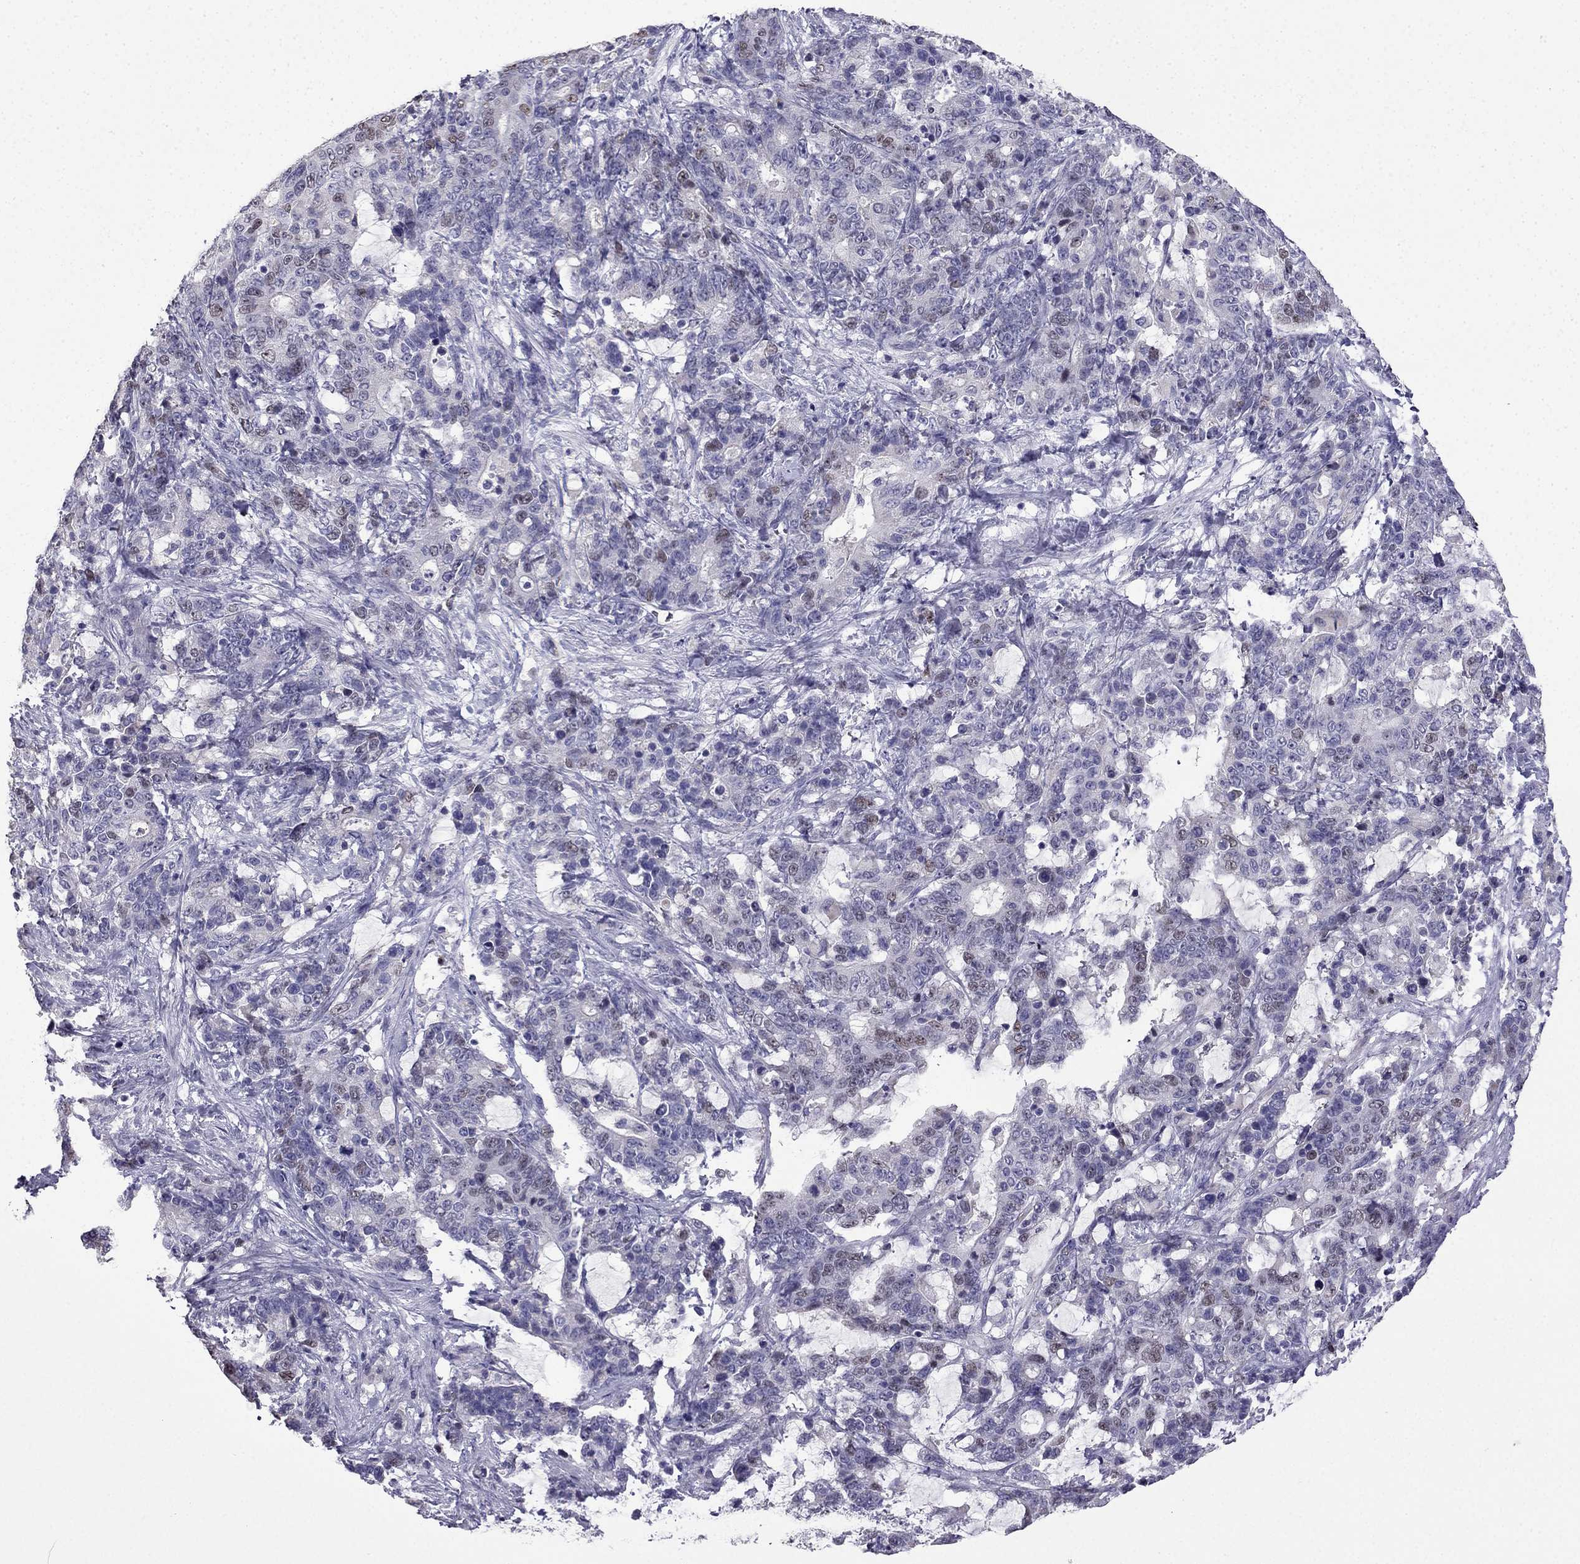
{"staining": {"intensity": "weak", "quantity": "<25%", "location": "nuclear"}, "tissue": "stomach cancer", "cell_type": "Tumor cells", "image_type": "cancer", "snomed": [{"axis": "morphology", "description": "Normal tissue, NOS"}, {"axis": "morphology", "description": "Adenocarcinoma, NOS"}, {"axis": "topography", "description": "Stomach"}], "caption": "This image is of stomach cancer stained with immunohistochemistry to label a protein in brown with the nuclei are counter-stained blue. There is no expression in tumor cells. (DAB (3,3'-diaminobenzidine) IHC, high magnification).", "gene": "UHRF1", "patient": {"sex": "female", "age": 64}}